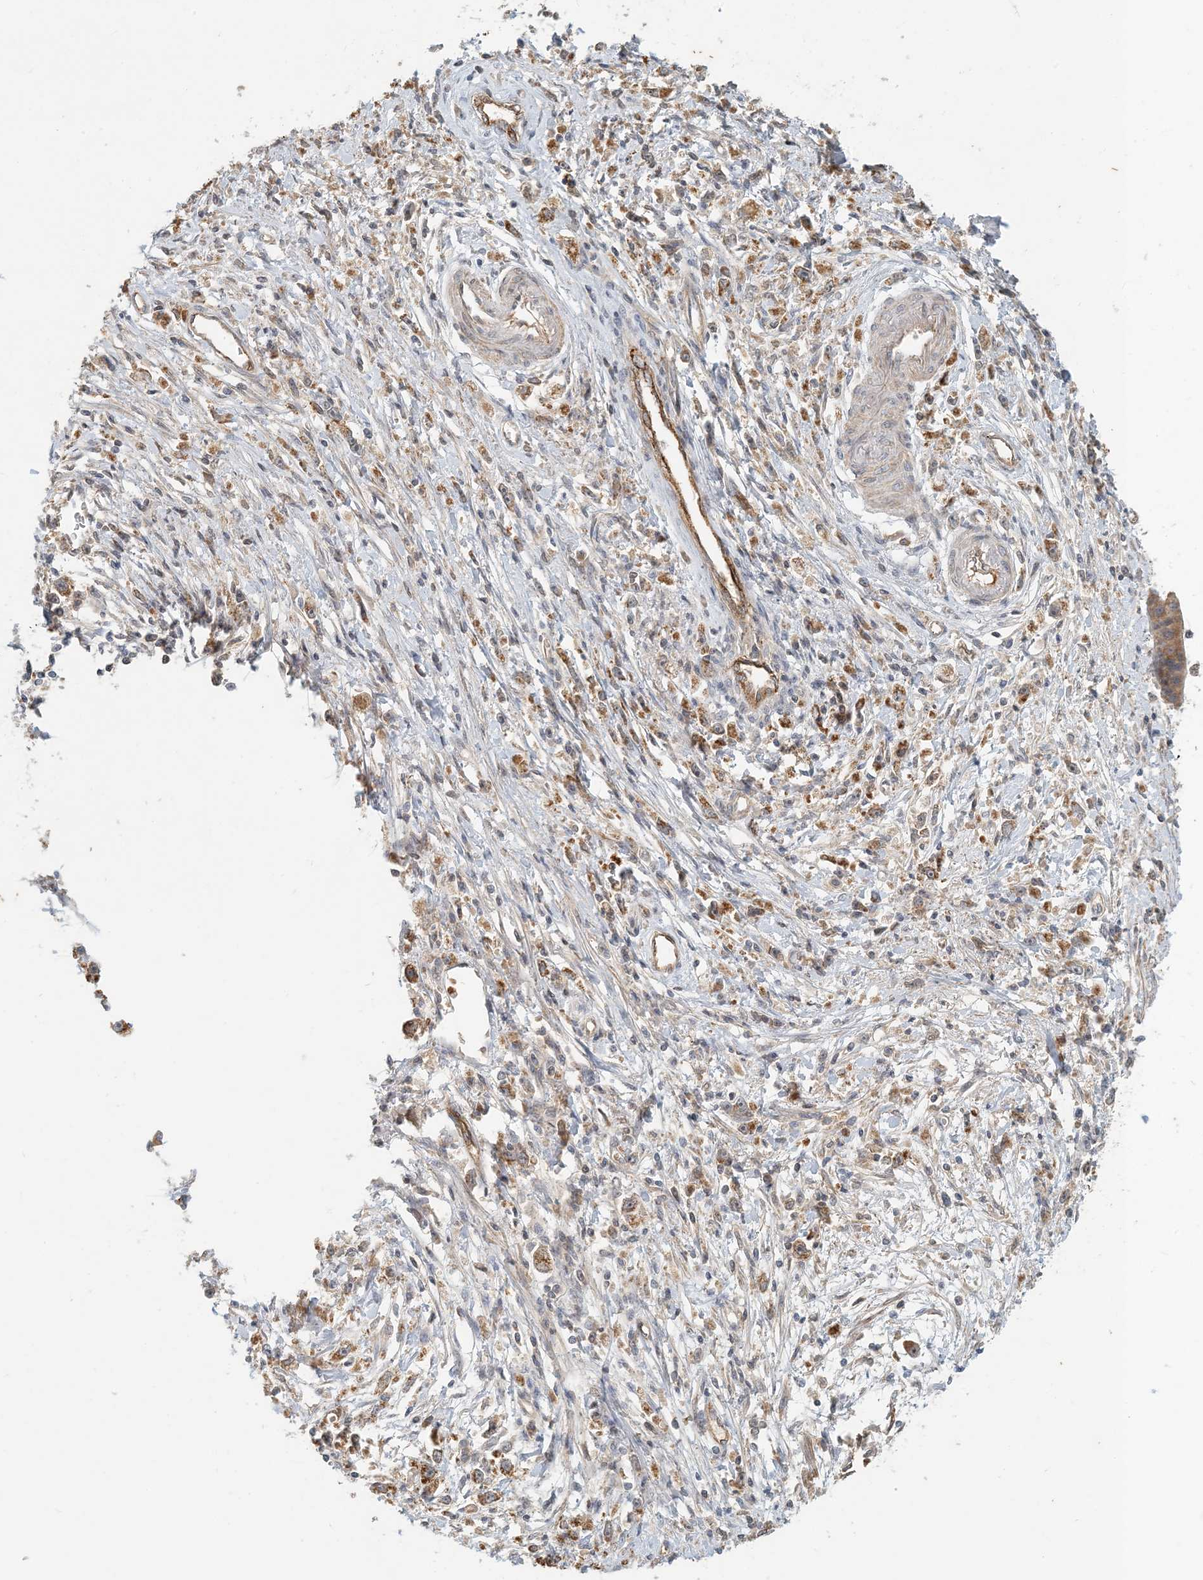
{"staining": {"intensity": "moderate", "quantity": ">75%", "location": "cytoplasmic/membranous"}, "tissue": "stomach cancer", "cell_type": "Tumor cells", "image_type": "cancer", "snomed": [{"axis": "morphology", "description": "Adenocarcinoma, NOS"}, {"axis": "topography", "description": "Stomach"}], "caption": "Protein positivity by IHC reveals moderate cytoplasmic/membranous expression in about >75% of tumor cells in adenocarcinoma (stomach). The staining was performed using DAB (3,3'-diaminobenzidine), with brown indicating positive protein expression. Nuclei are stained blue with hematoxylin.", "gene": "ZBTB3", "patient": {"sex": "female", "age": 59}}